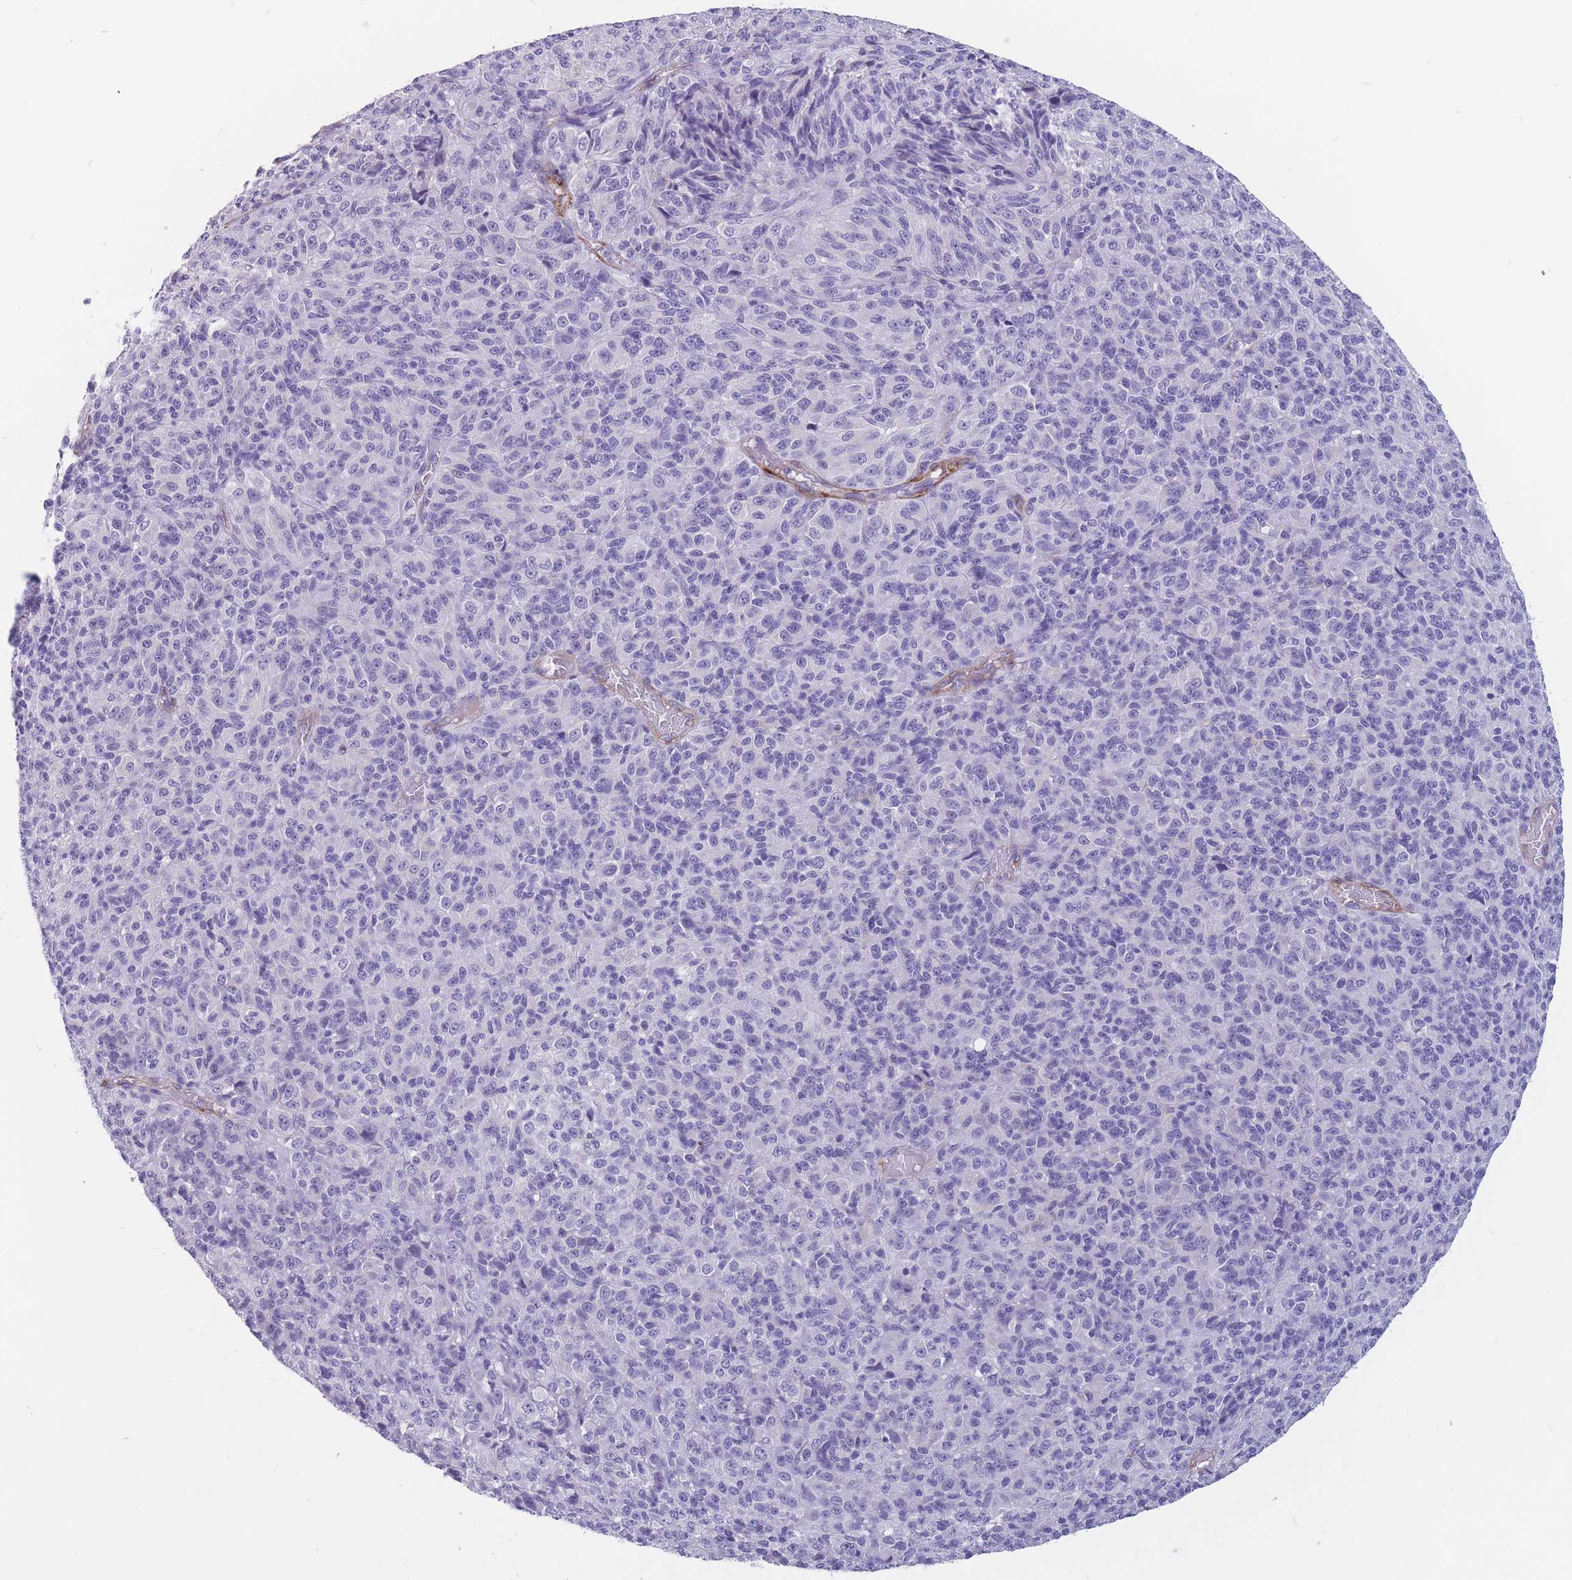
{"staining": {"intensity": "negative", "quantity": "none", "location": "none"}, "tissue": "melanoma", "cell_type": "Tumor cells", "image_type": "cancer", "snomed": [{"axis": "morphology", "description": "Malignant melanoma, Metastatic site"}, {"axis": "topography", "description": "Brain"}], "caption": "High magnification brightfield microscopy of melanoma stained with DAB (brown) and counterstained with hematoxylin (blue): tumor cells show no significant staining.", "gene": "DPYD", "patient": {"sex": "female", "age": 56}}